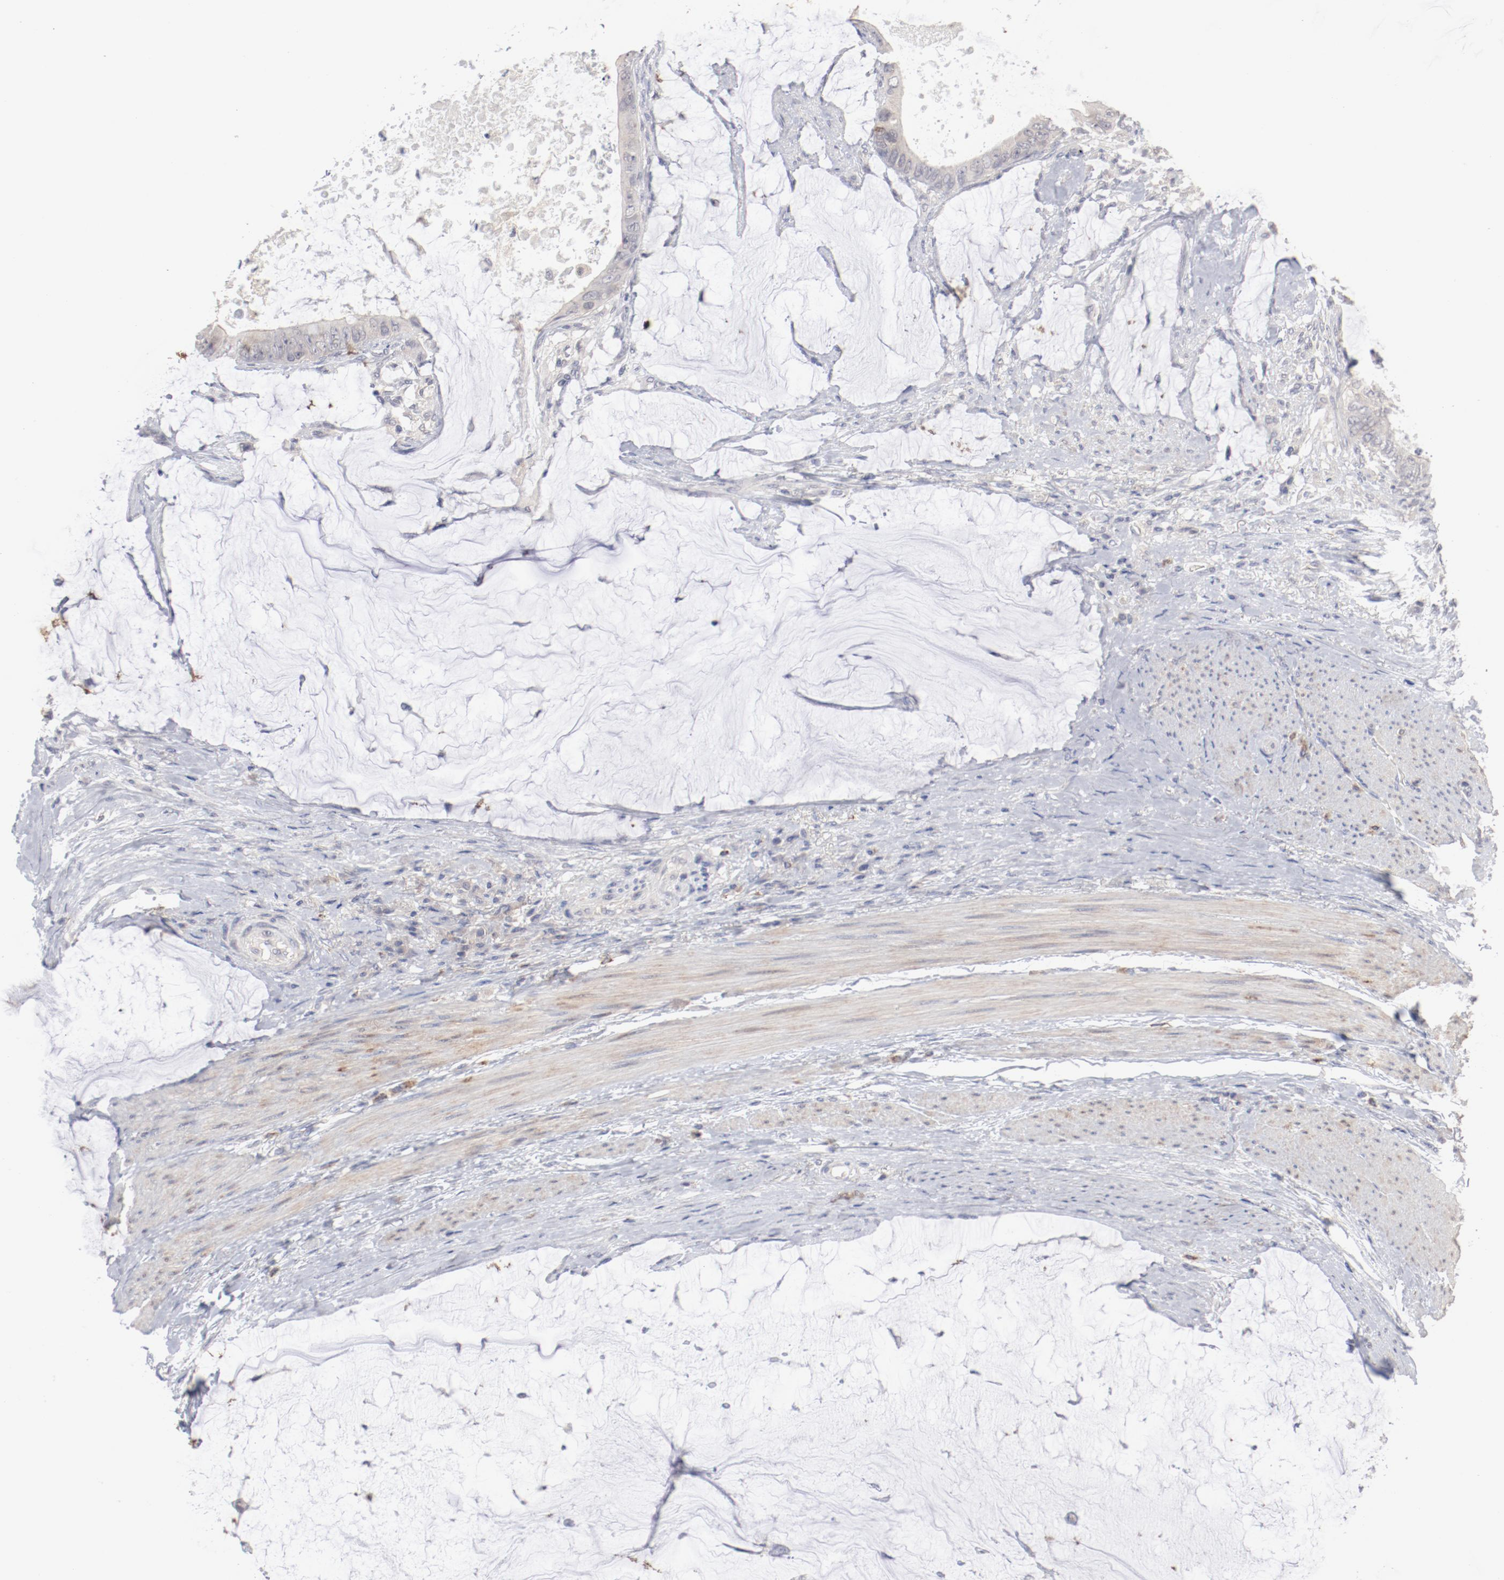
{"staining": {"intensity": "negative", "quantity": "none", "location": "none"}, "tissue": "colorectal cancer", "cell_type": "Tumor cells", "image_type": "cancer", "snomed": [{"axis": "morphology", "description": "Normal tissue, NOS"}, {"axis": "morphology", "description": "Adenocarcinoma, NOS"}, {"axis": "topography", "description": "Rectum"}, {"axis": "topography", "description": "Peripheral nerve tissue"}], "caption": "Adenocarcinoma (colorectal) stained for a protein using IHC shows no expression tumor cells.", "gene": "SH3BGR", "patient": {"sex": "female", "age": 77}}